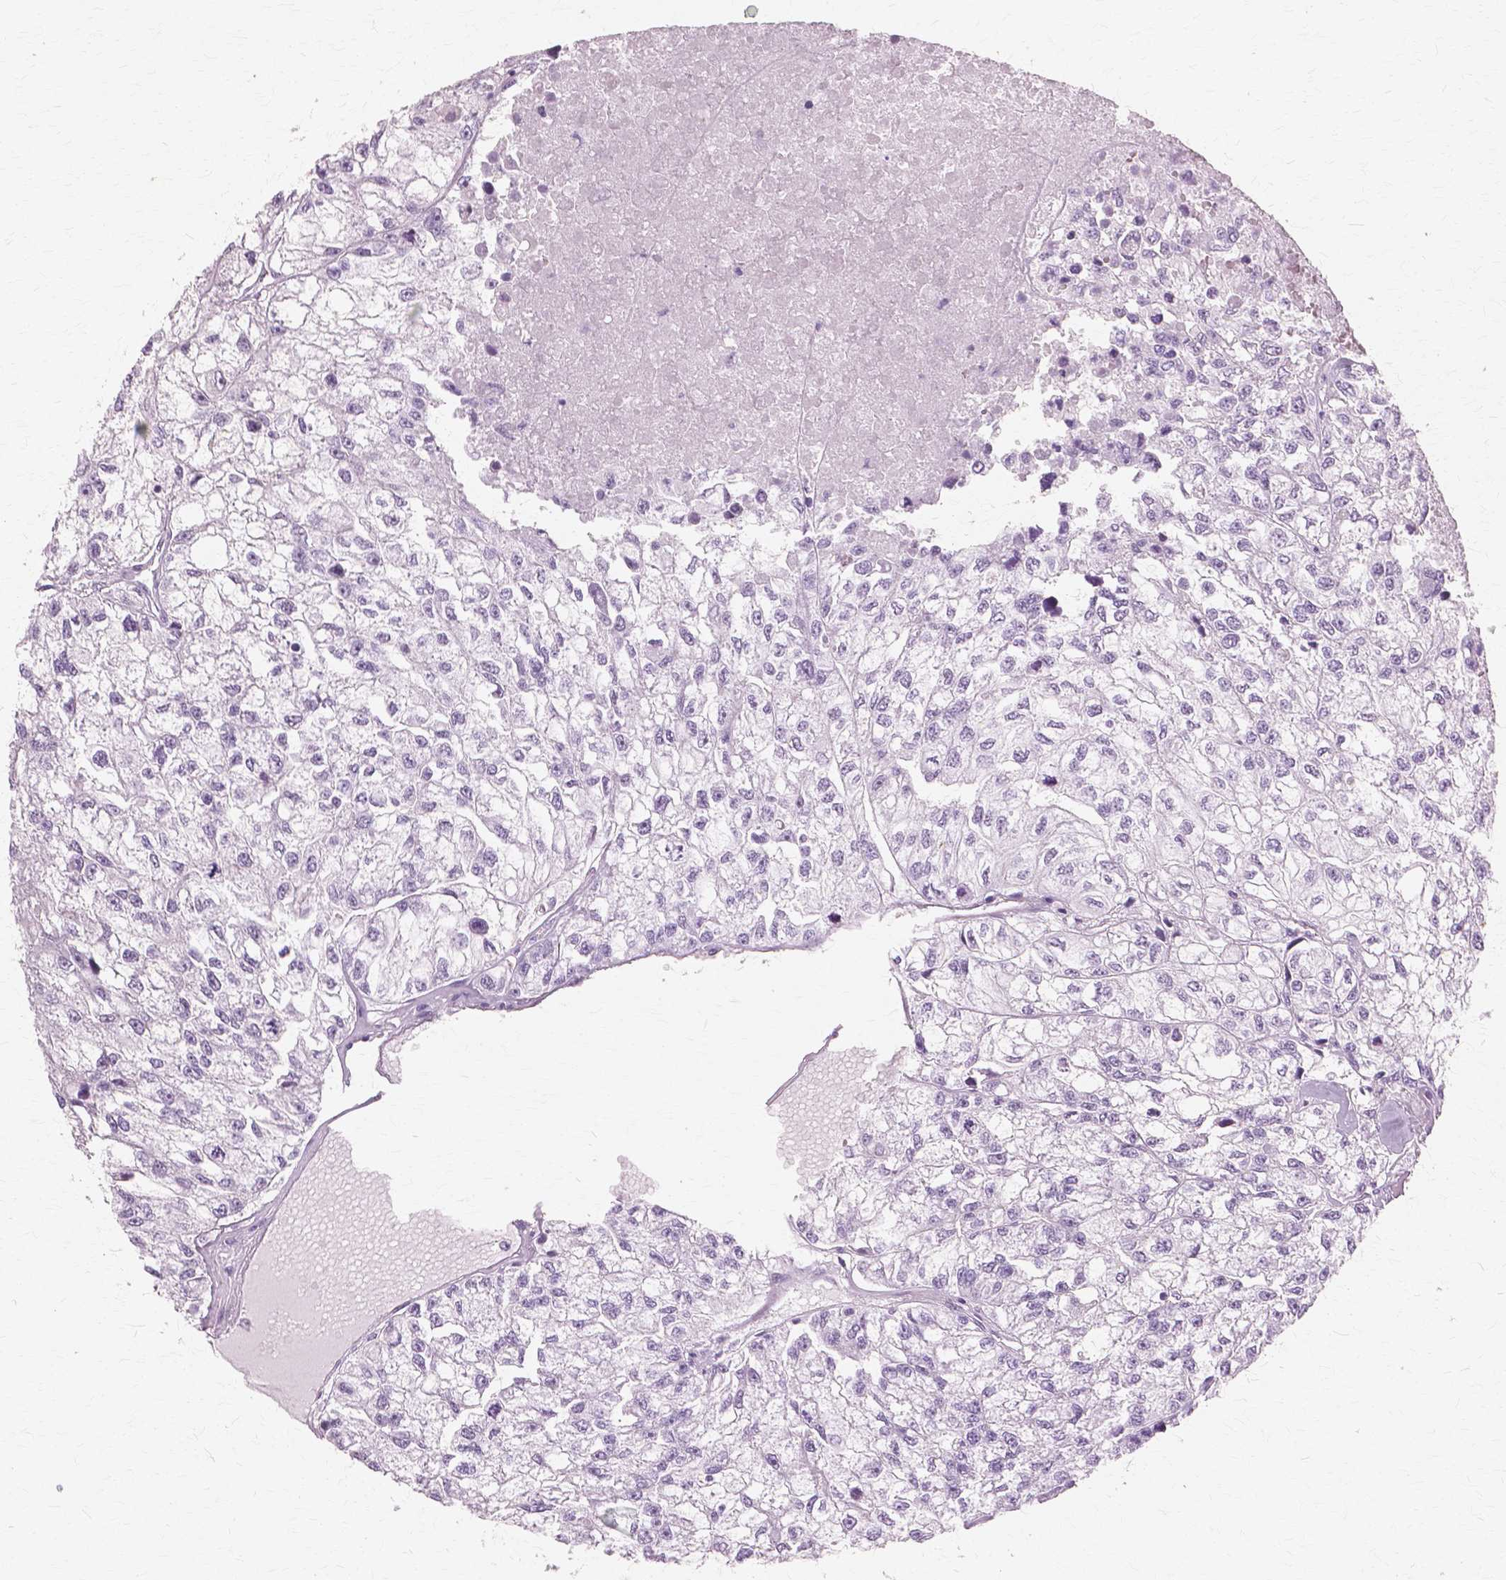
{"staining": {"intensity": "negative", "quantity": "none", "location": "none"}, "tissue": "renal cancer", "cell_type": "Tumor cells", "image_type": "cancer", "snomed": [{"axis": "morphology", "description": "Adenocarcinoma, NOS"}, {"axis": "topography", "description": "Kidney"}], "caption": "Human adenocarcinoma (renal) stained for a protein using IHC exhibits no expression in tumor cells.", "gene": "SFTPD", "patient": {"sex": "male", "age": 56}}